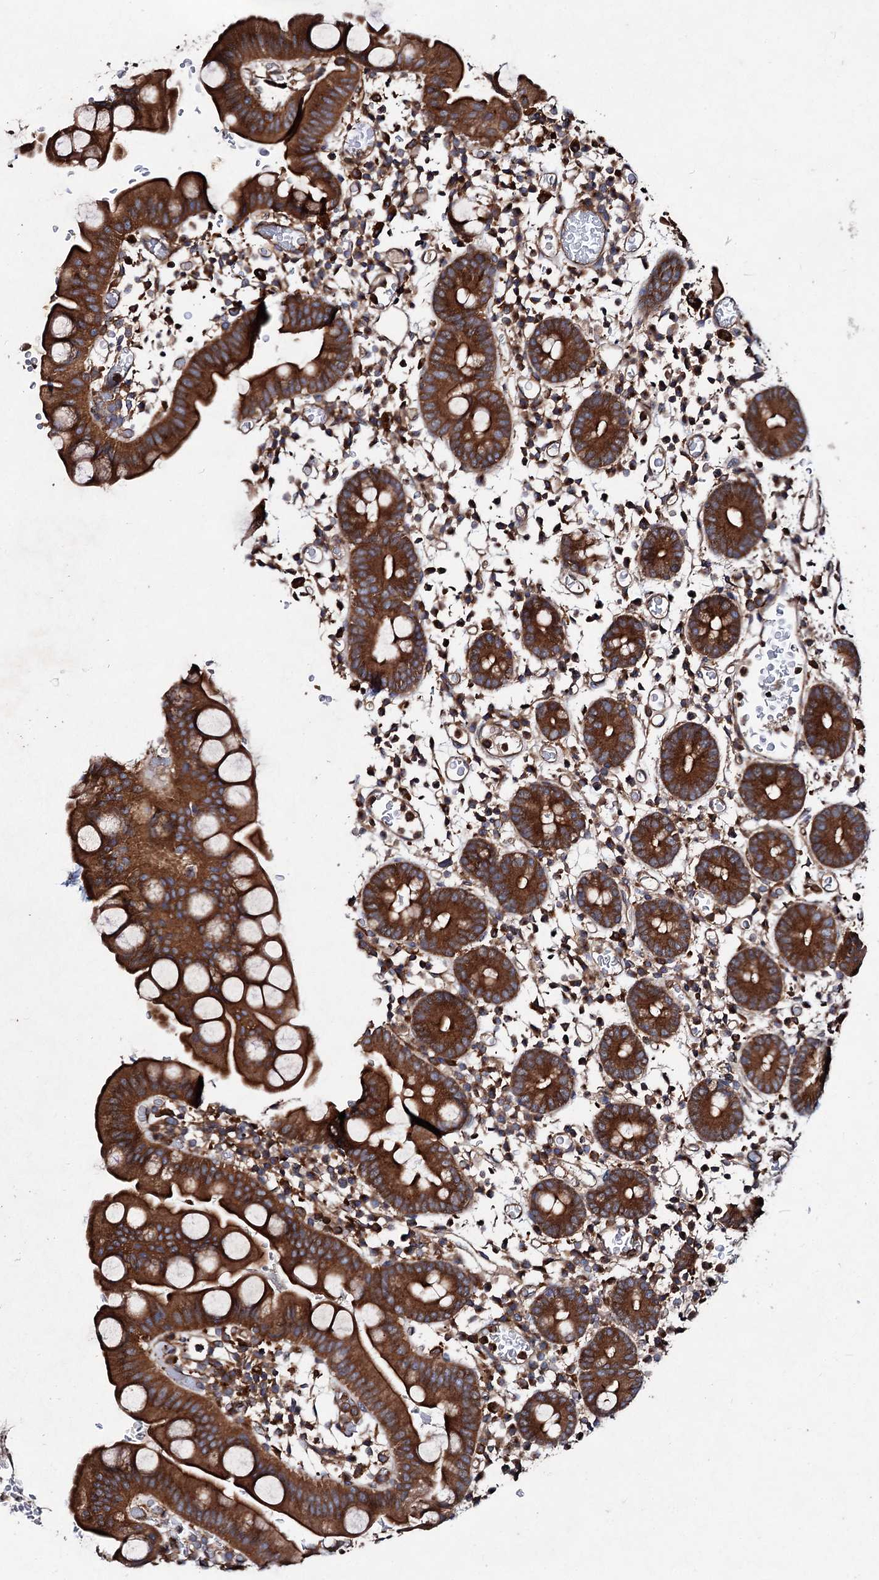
{"staining": {"intensity": "strong", "quantity": "25%-75%", "location": "cytoplasmic/membranous"}, "tissue": "small intestine", "cell_type": "Glandular cells", "image_type": "normal", "snomed": [{"axis": "morphology", "description": "Normal tissue, NOS"}, {"axis": "topography", "description": "Stomach, upper"}, {"axis": "topography", "description": "Stomach, lower"}, {"axis": "topography", "description": "Small intestine"}], "caption": "IHC histopathology image of unremarkable small intestine: human small intestine stained using IHC exhibits high levels of strong protein expression localized specifically in the cytoplasmic/membranous of glandular cells, appearing as a cytoplasmic/membranous brown color.", "gene": "VPS29", "patient": {"sex": "male", "age": 68}}